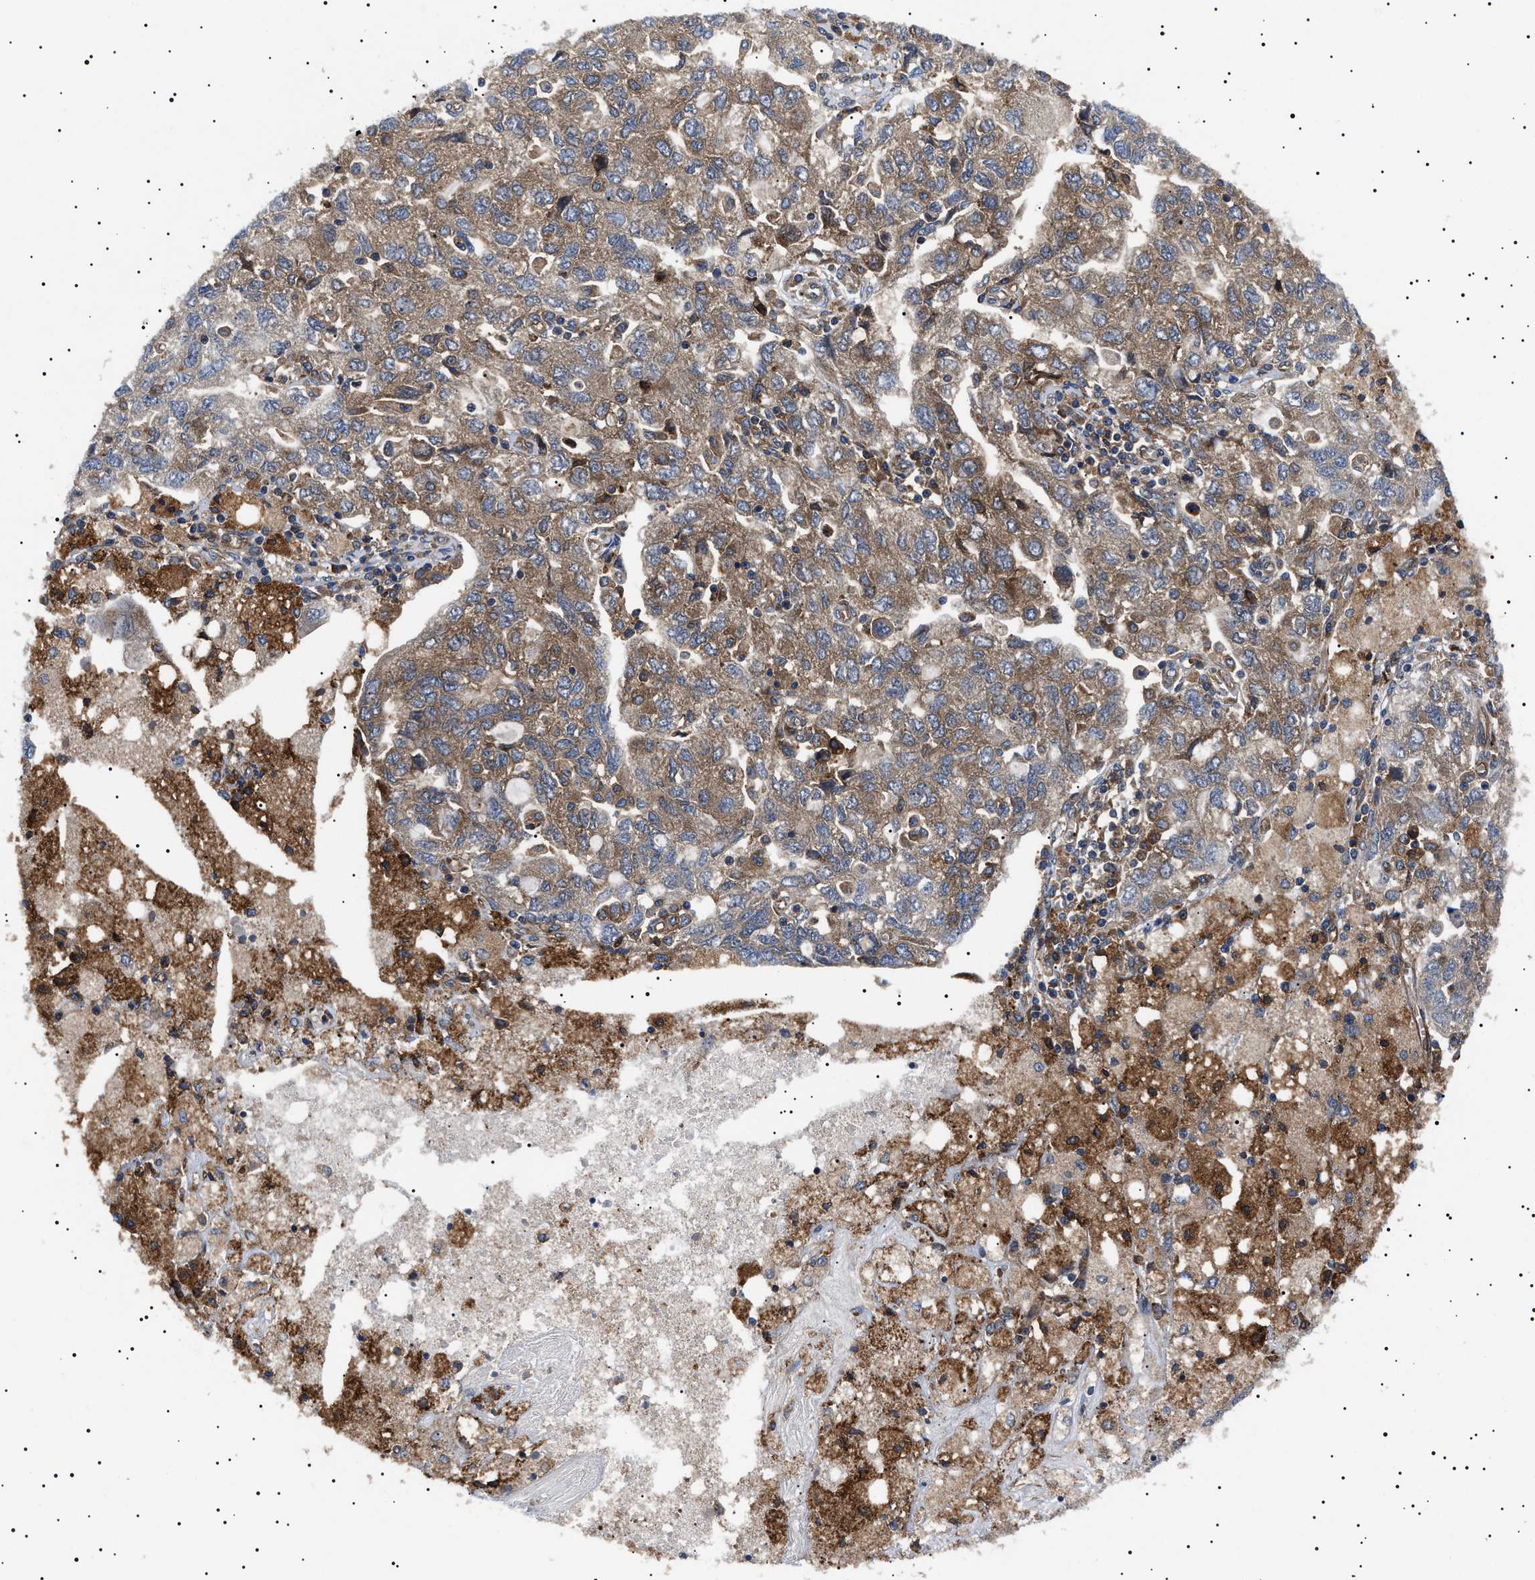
{"staining": {"intensity": "moderate", "quantity": ">75%", "location": "cytoplasmic/membranous"}, "tissue": "ovarian cancer", "cell_type": "Tumor cells", "image_type": "cancer", "snomed": [{"axis": "morphology", "description": "Carcinoma, NOS"}, {"axis": "morphology", "description": "Cystadenocarcinoma, serous, NOS"}, {"axis": "topography", "description": "Ovary"}], "caption": "Protein staining of ovarian serous cystadenocarcinoma tissue demonstrates moderate cytoplasmic/membranous staining in approximately >75% of tumor cells. (Stains: DAB (3,3'-diaminobenzidine) in brown, nuclei in blue, Microscopy: brightfield microscopy at high magnification).", "gene": "TPP2", "patient": {"sex": "female", "age": 69}}